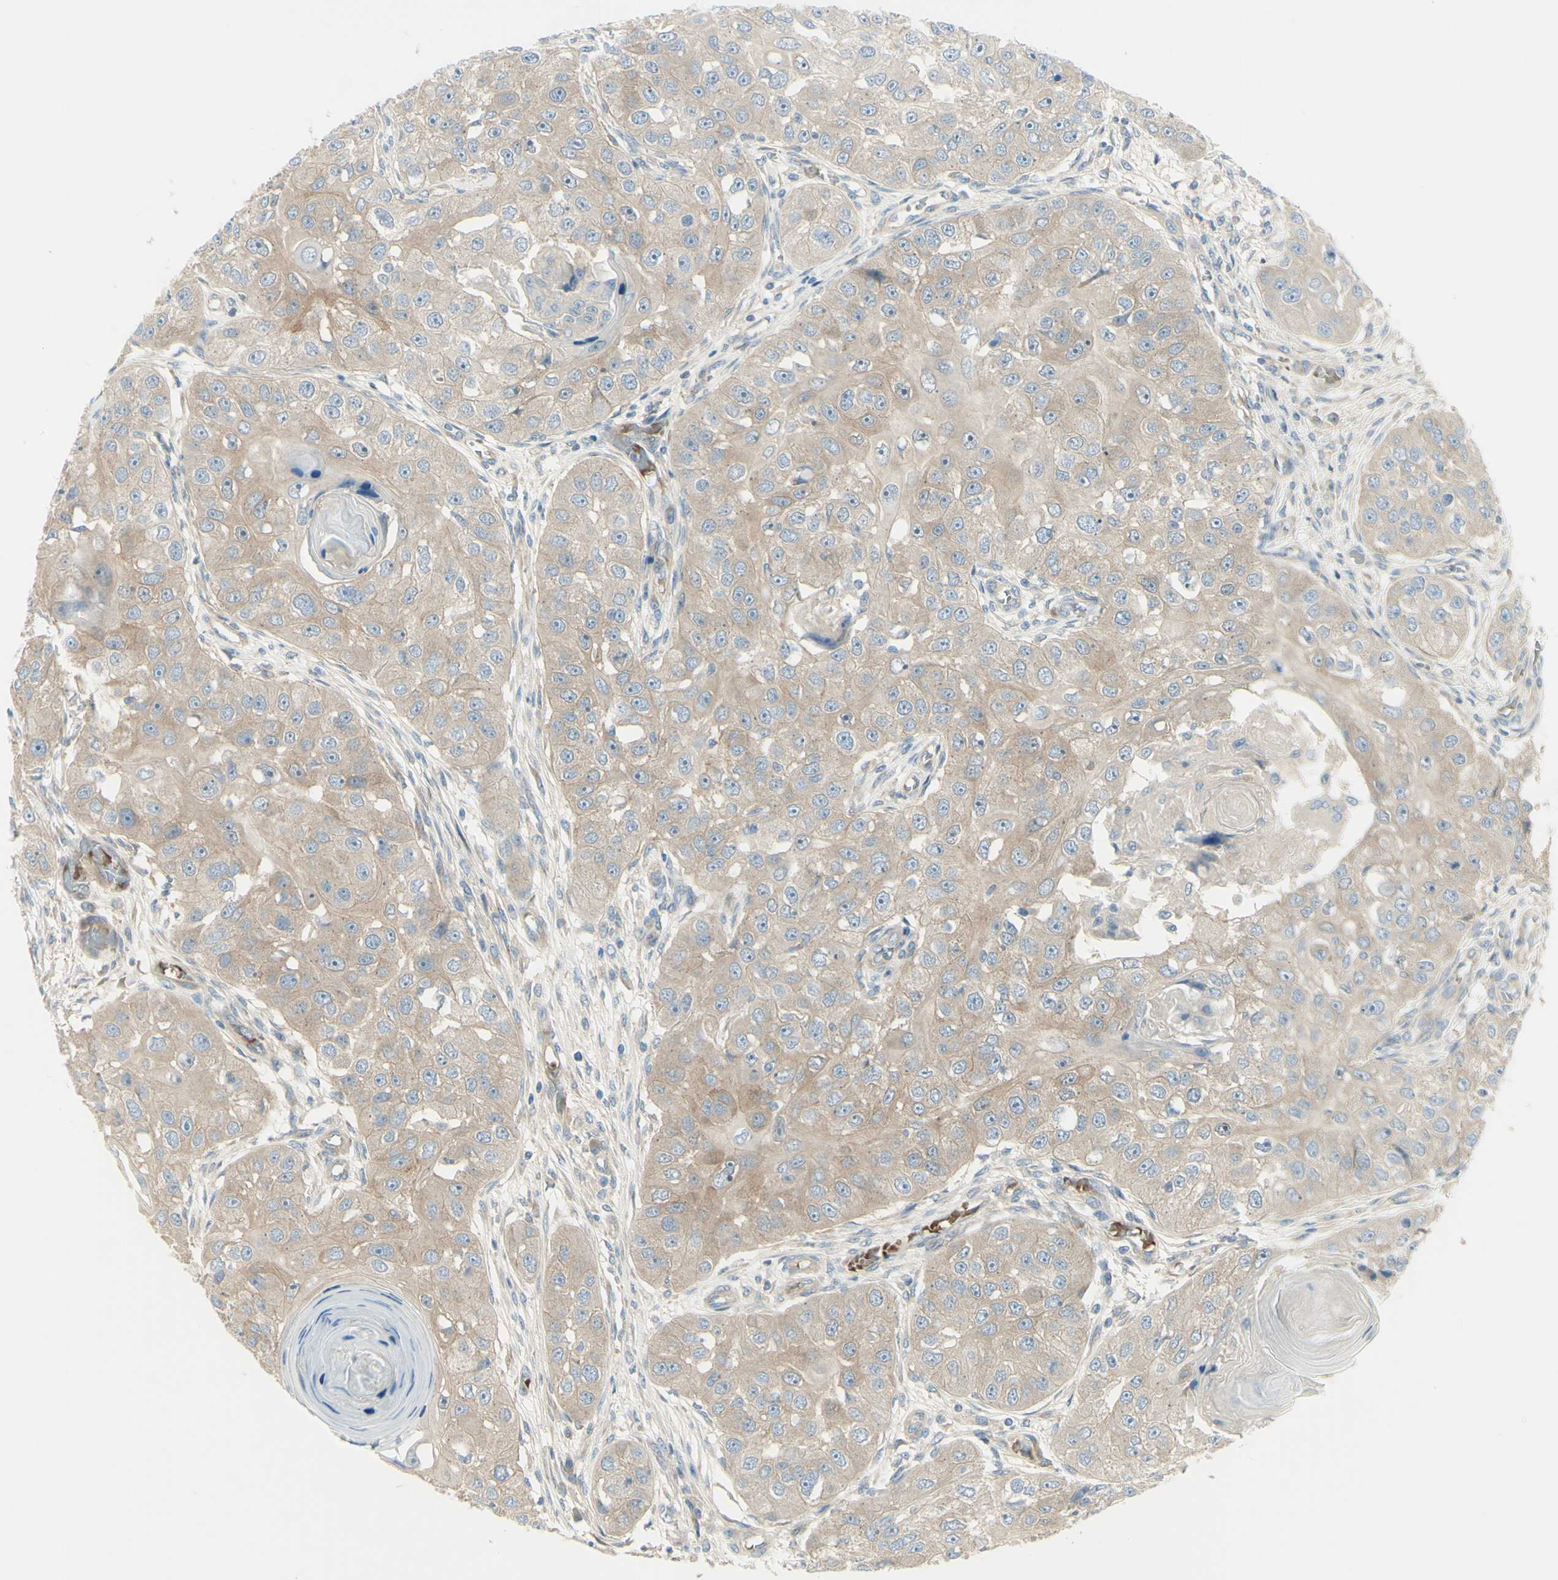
{"staining": {"intensity": "moderate", "quantity": ">75%", "location": "cytoplasmic/membranous"}, "tissue": "head and neck cancer", "cell_type": "Tumor cells", "image_type": "cancer", "snomed": [{"axis": "morphology", "description": "Normal tissue, NOS"}, {"axis": "morphology", "description": "Squamous cell carcinoma, NOS"}, {"axis": "topography", "description": "Skeletal muscle"}, {"axis": "topography", "description": "Head-Neck"}], "caption": "Tumor cells show moderate cytoplasmic/membranous expression in approximately >75% of cells in head and neck squamous cell carcinoma.", "gene": "PCDHGA2", "patient": {"sex": "male", "age": 51}}